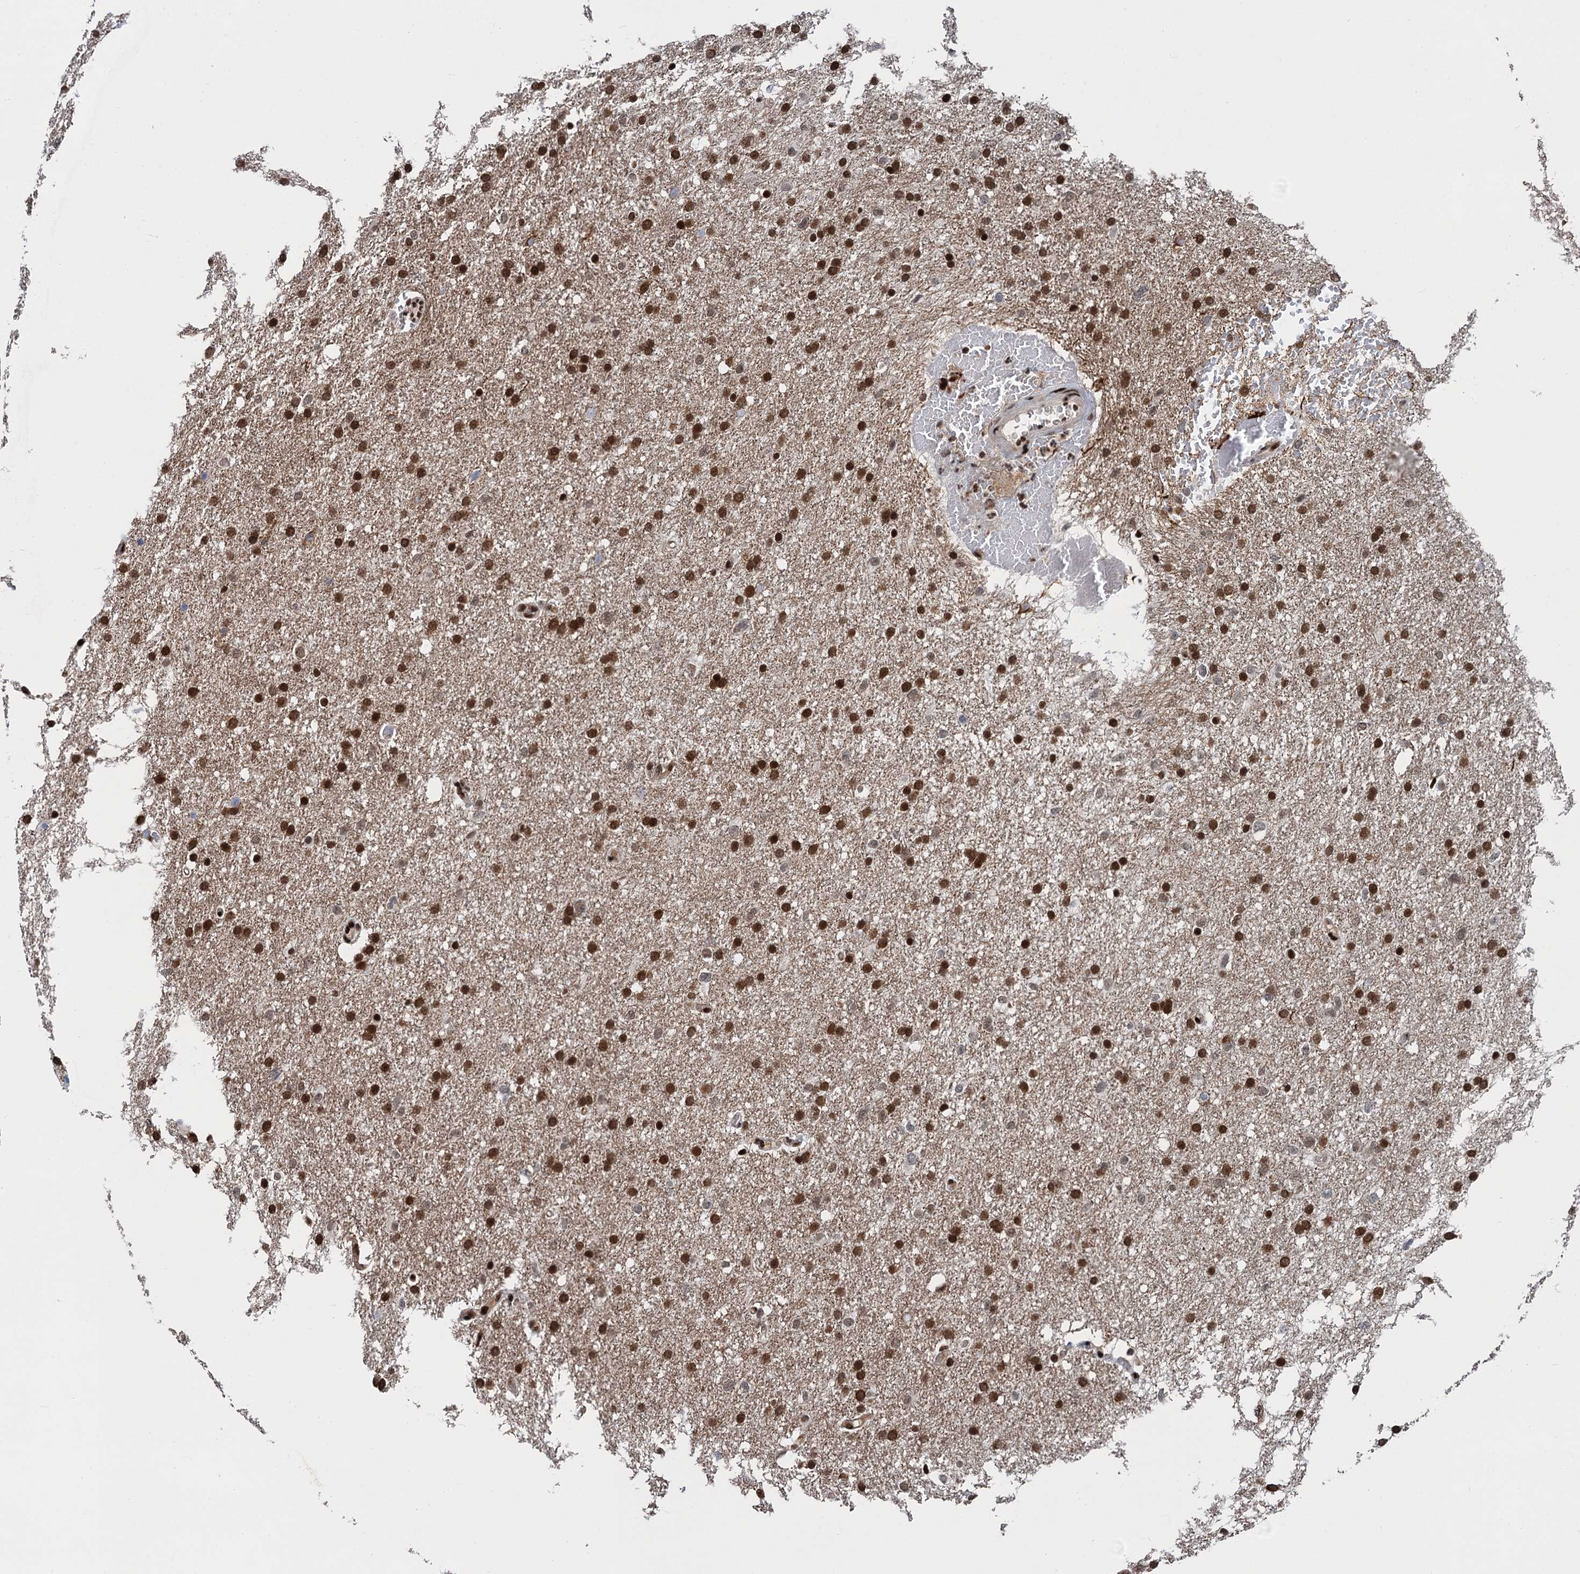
{"staining": {"intensity": "moderate", "quantity": ">75%", "location": "nuclear"}, "tissue": "glioma", "cell_type": "Tumor cells", "image_type": "cancer", "snomed": [{"axis": "morphology", "description": "Glioma, malignant, High grade"}, {"axis": "topography", "description": "Cerebral cortex"}], "caption": "This is an image of immunohistochemistry (IHC) staining of glioma, which shows moderate positivity in the nuclear of tumor cells.", "gene": "PPP4R1", "patient": {"sex": "female", "age": 36}}